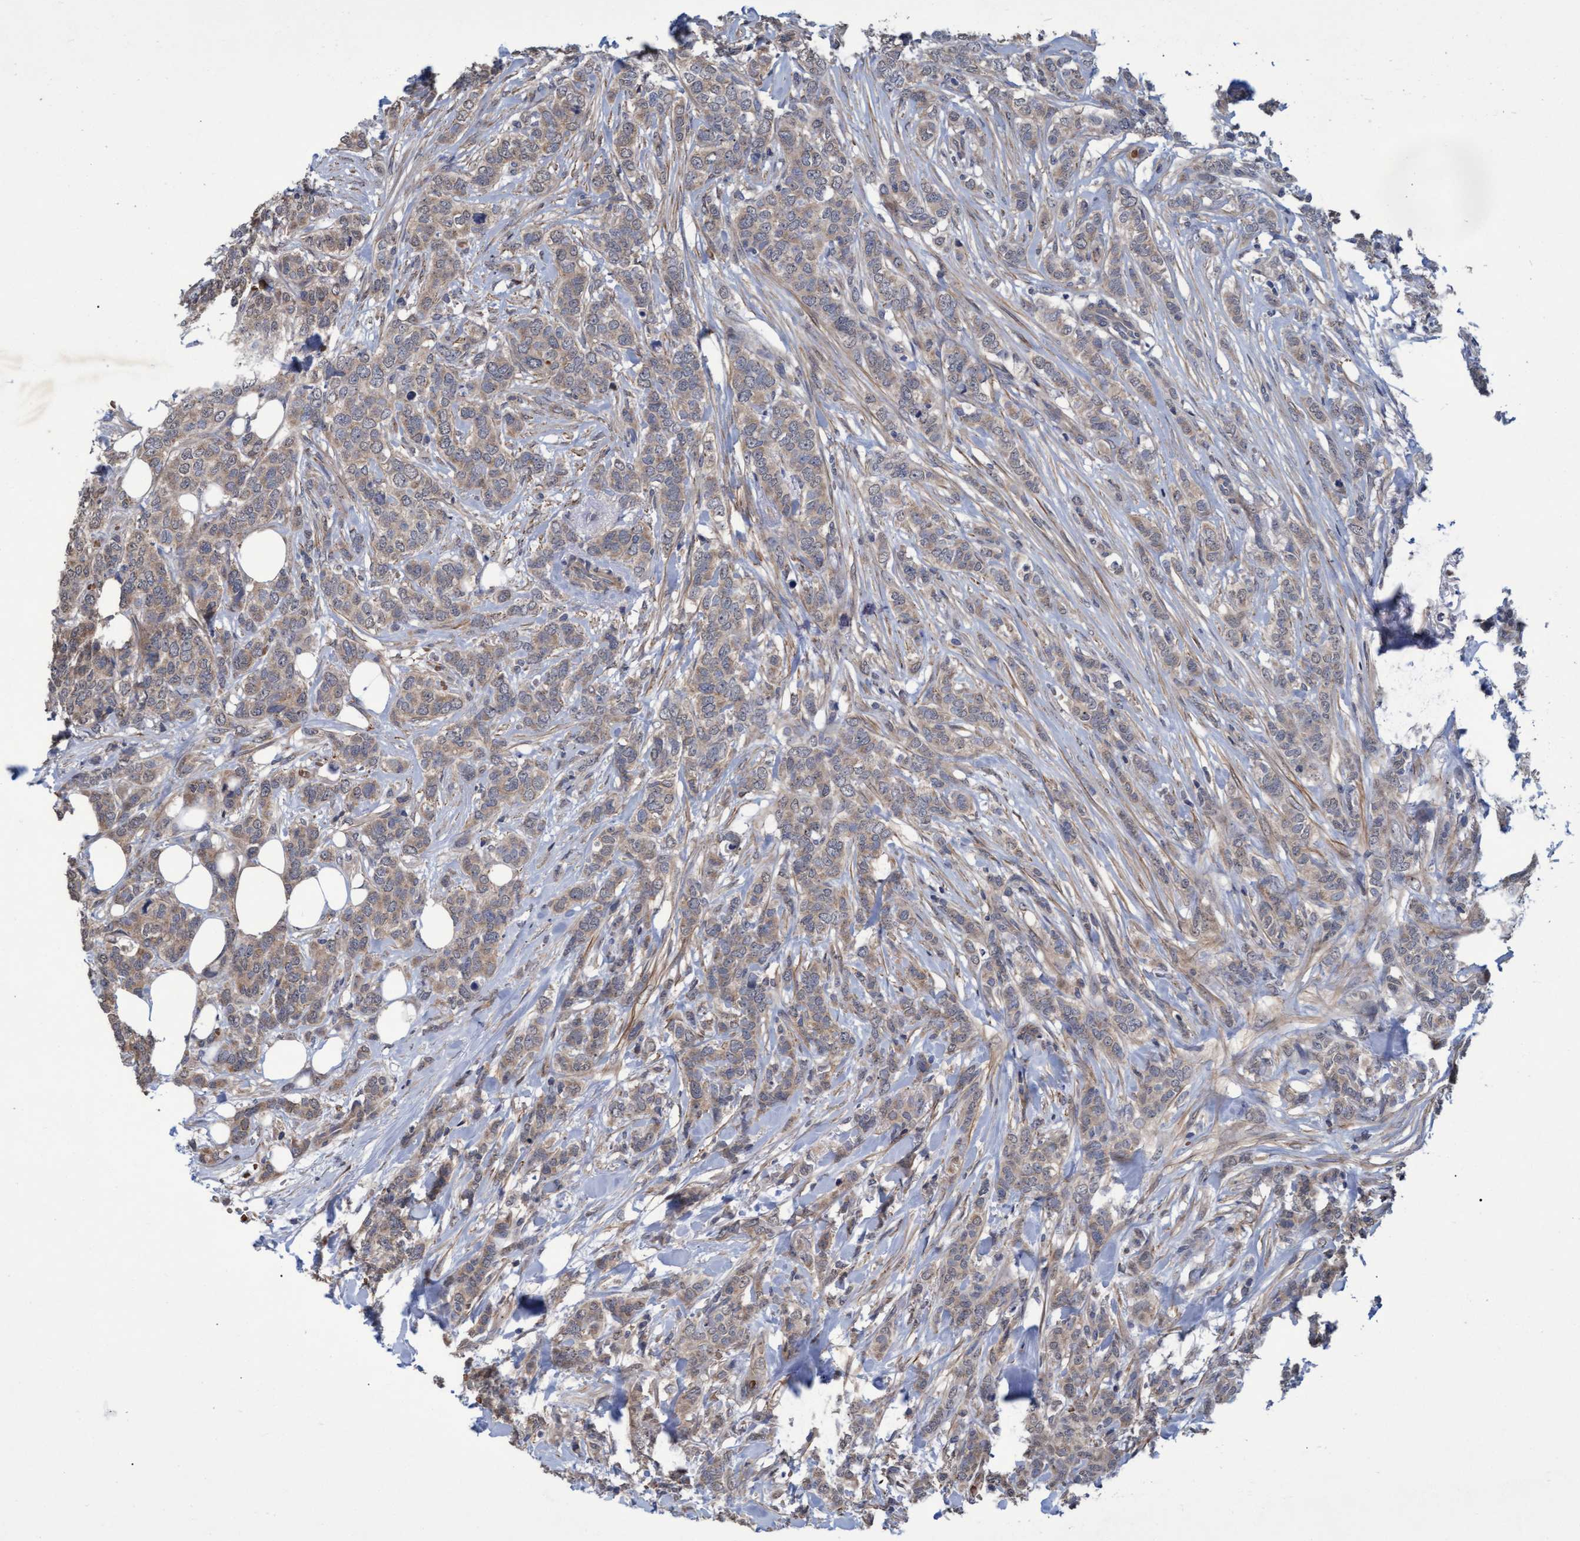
{"staining": {"intensity": "weak", "quantity": ">75%", "location": "cytoplasmic/membranous"}, "tissue": "breast cancer", "cell_type": "Tumor cells", "image_type": "cancer", "snomed": [{"axis": "morphology", "description": "Lobular carcinoma"}, {"axis": "topography", "description": "Skin"}, {"axis": "topography", "description": "Breast"}], "caption": "Breast lobular carcinoma stained with a protein marker shows weak staining in tumor cells.", "gene": "NAA15", "patient": {"sex": "female", "age": 46}}